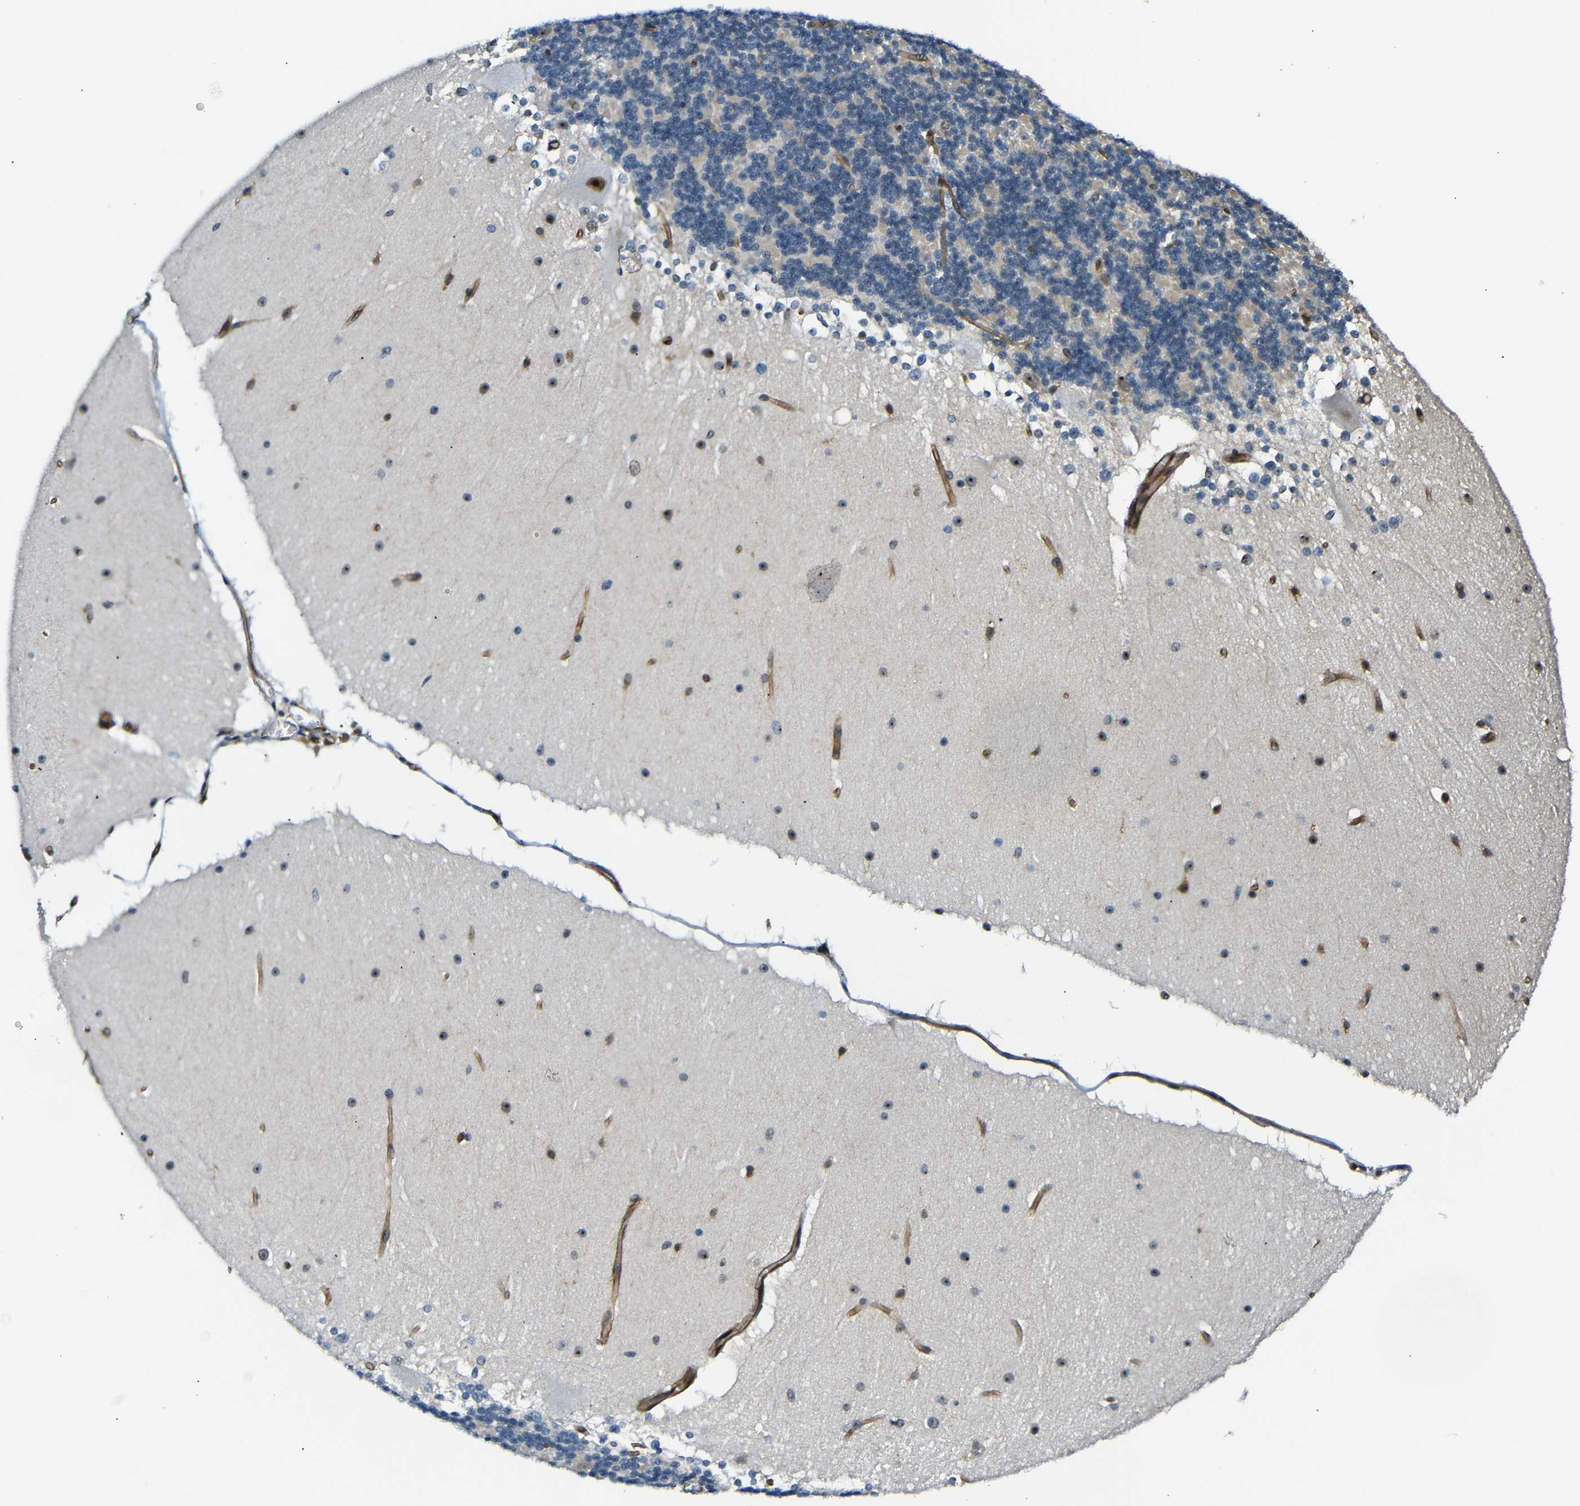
{"staining": {"intensity": "negative", "quantity": "none", "location": "none"}, "tissue": "cerebellum", "cell_type": "Cells in granular layer", "image_type": "normal", "snomed": [{"axis": "morphology", "description": "Normal tissue, NOS"}, {"axis": "topography", "description": "Cerebellum"}], "caption": "Immunohistochemistry image of benign cerebellum: human cerebellum stained with DAB (3,3'-diaminobenzidine) displays no significant protein staining in cells in granular layer.", "gene": "PARN", "patient": {"sex": "female", "age": 19}}